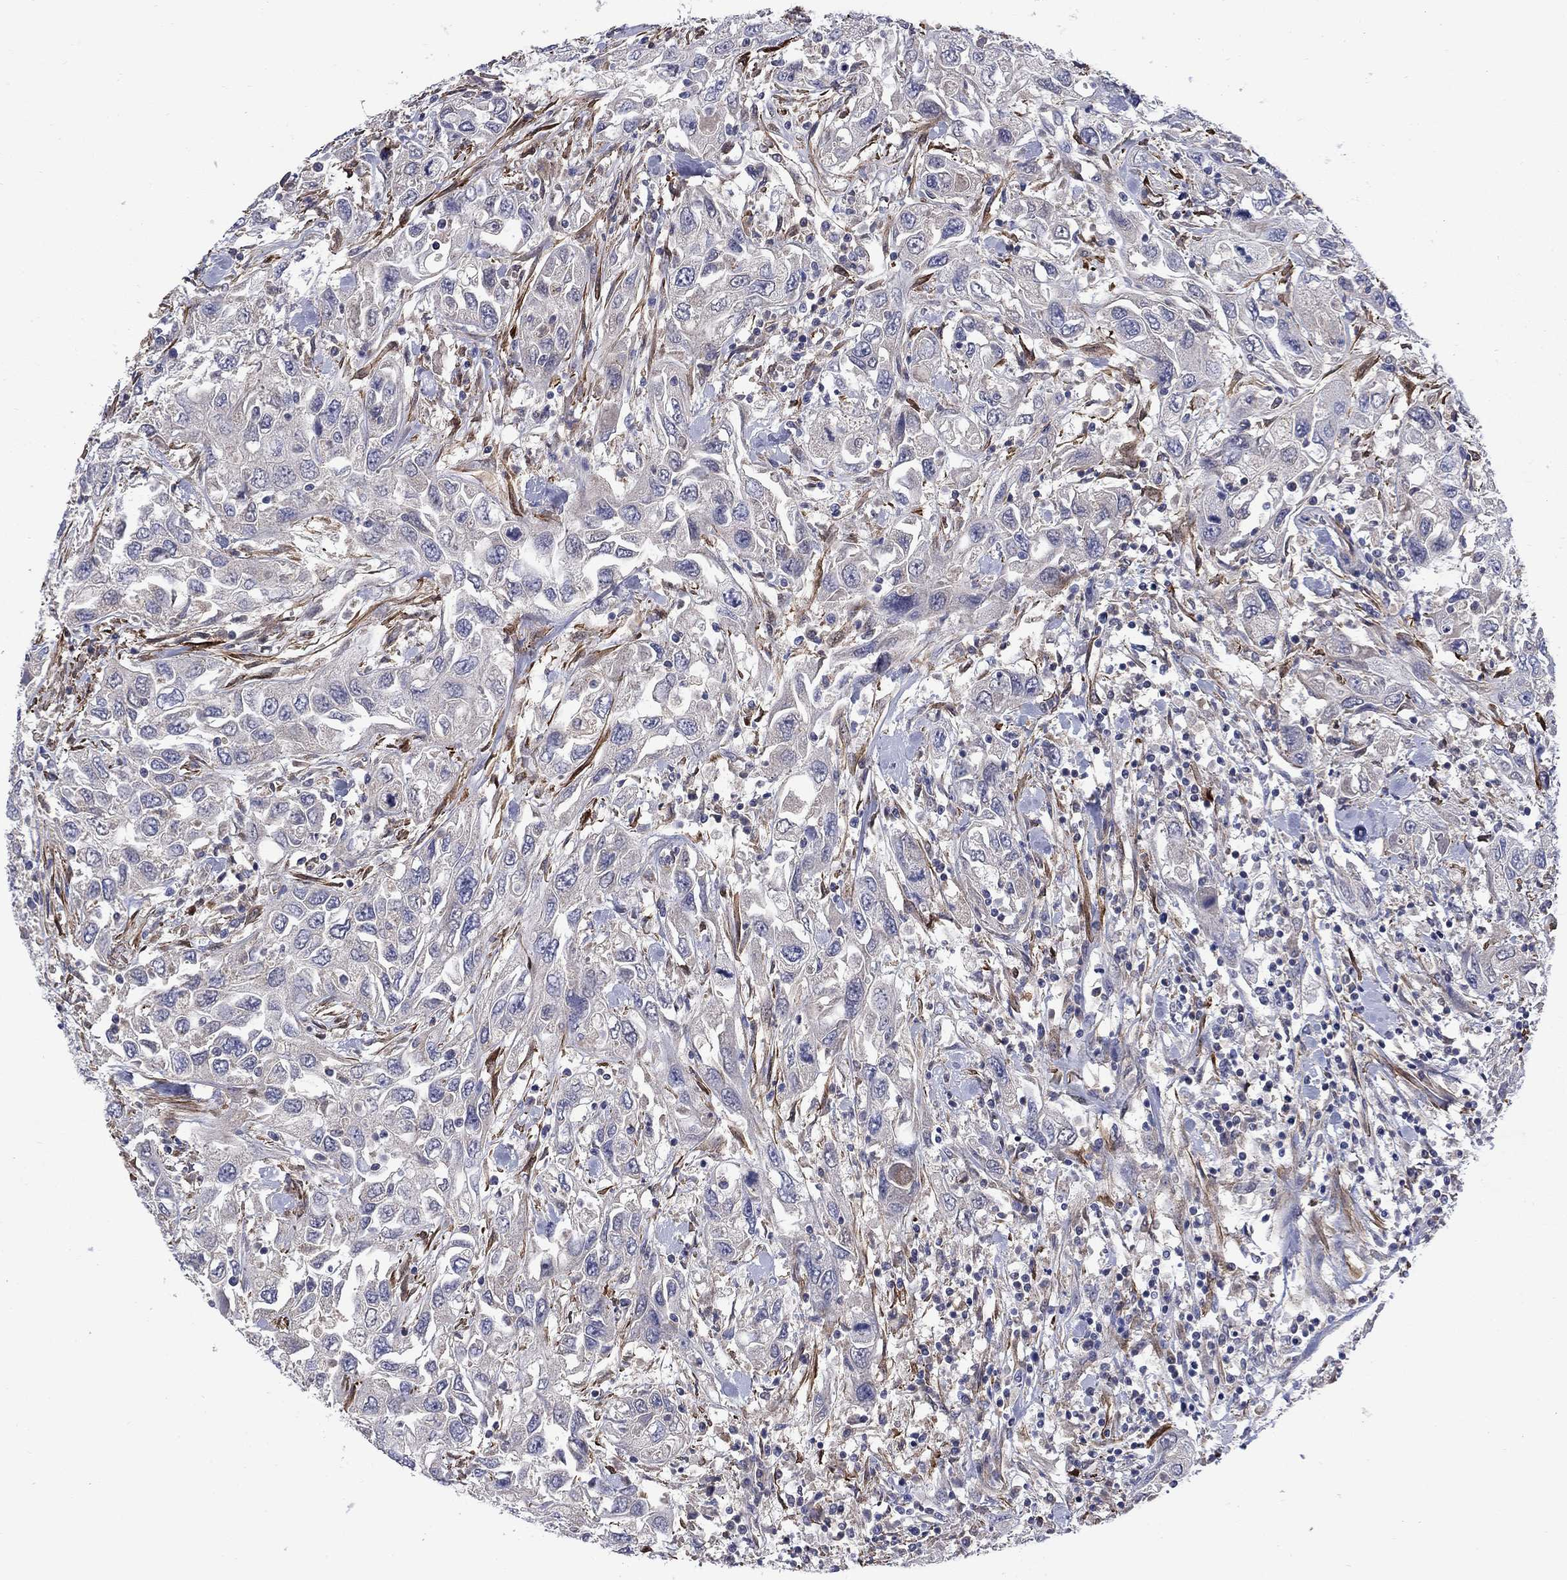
{"staining": {"intensity": "negative", "quantity": "none", "location": "none"}, "tissue": "urothelial cancer", "cell_type": "Tumor cells", "image_type": "cancer", "snomed": [{"axis": "morphology", "description": "Urothelial carcinoma, High grade"}, {"axis": "topography", "description": "Urinary bladder"}], "caption": "Human urothelial cancer stained for a protein using immunohistochemistry demonstrates no expression in tumor cells.", "gene": "FRK", "patient": {"sex": "male", "age": 76}}